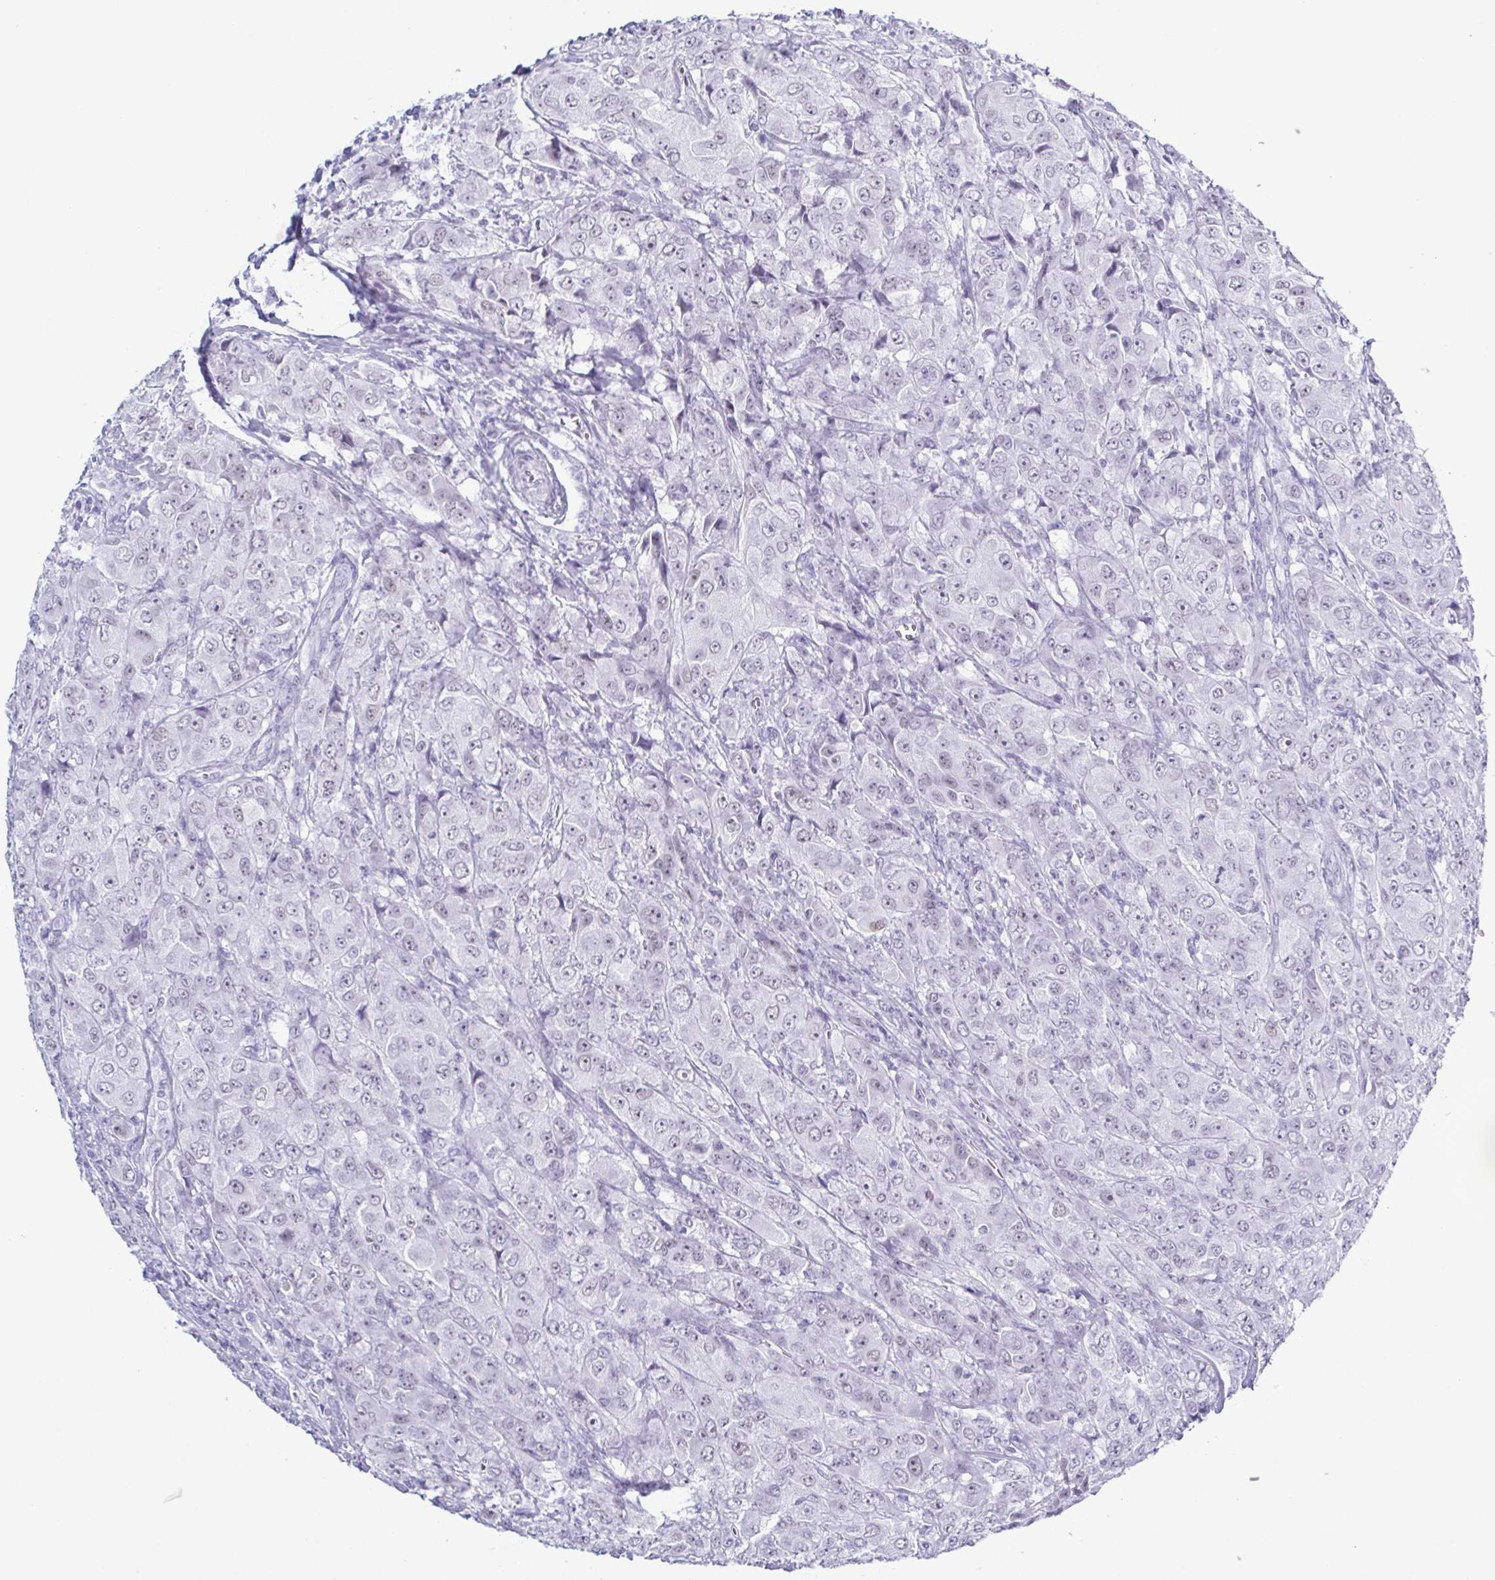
{"staining": {"intensity": "weak", "quantity": "25%-75%", "location": "nuclear"}, "tissue": "breast cancer", "cell_type": "Tumor cells", "image_type": "cancer", "snomed": [{"axis": "morphology", "description": "Normal tissue, NOS"}, {"axis": "morphology", "description": "Duct carcinoma"}, {"axis": "topography", "description": "Breast"}], "caption": "Approximately 25%-75% of tumor cells in human breast intraductal carcinoma demonstrate weak nuclear protein expression as visualized by brown immunohistochemical staining.", "gene": "SUGP2", "patient": {"sex": "female", "age": 43}}